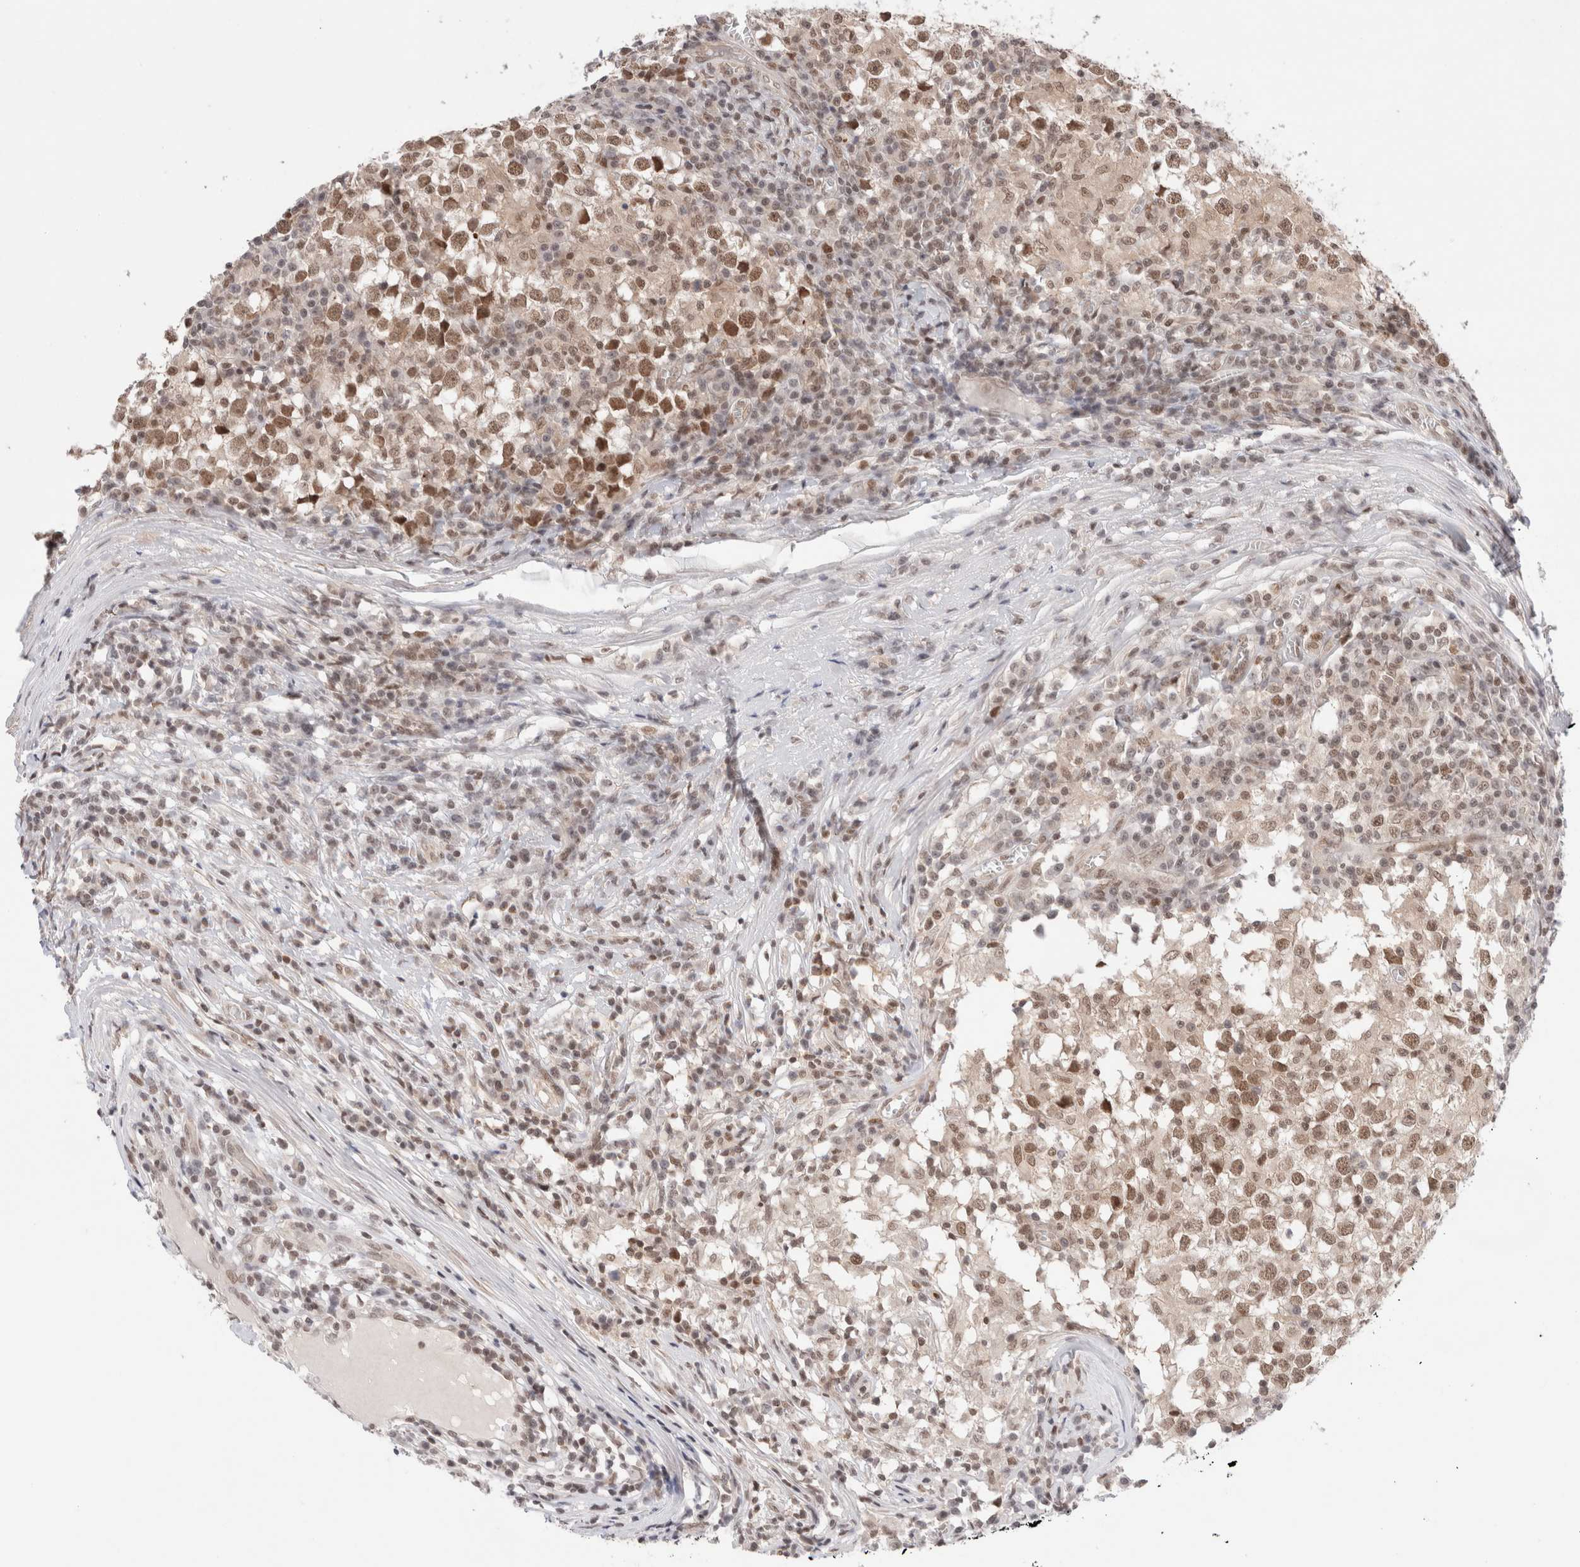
{"staining": {"intensity": "moderate", "quantity": ">75%", "location": "nuclear"}, "tissue": "testis cancer", "cell_type": "Tumor cells", "image_type": "cancer", "snomed": [{"axis": "morphology", "description": "Seminoma, NOS"}, {"axis": "topography", "description": "Testis"}], "caption": "An image showing moderate nuclear staining in approximately >75% of tumor cells in testis cancer, as visualized by brown immunohistochemical staining.", "gene": "GATAD2A", "patient": {"sex": "male", "age": 65}}